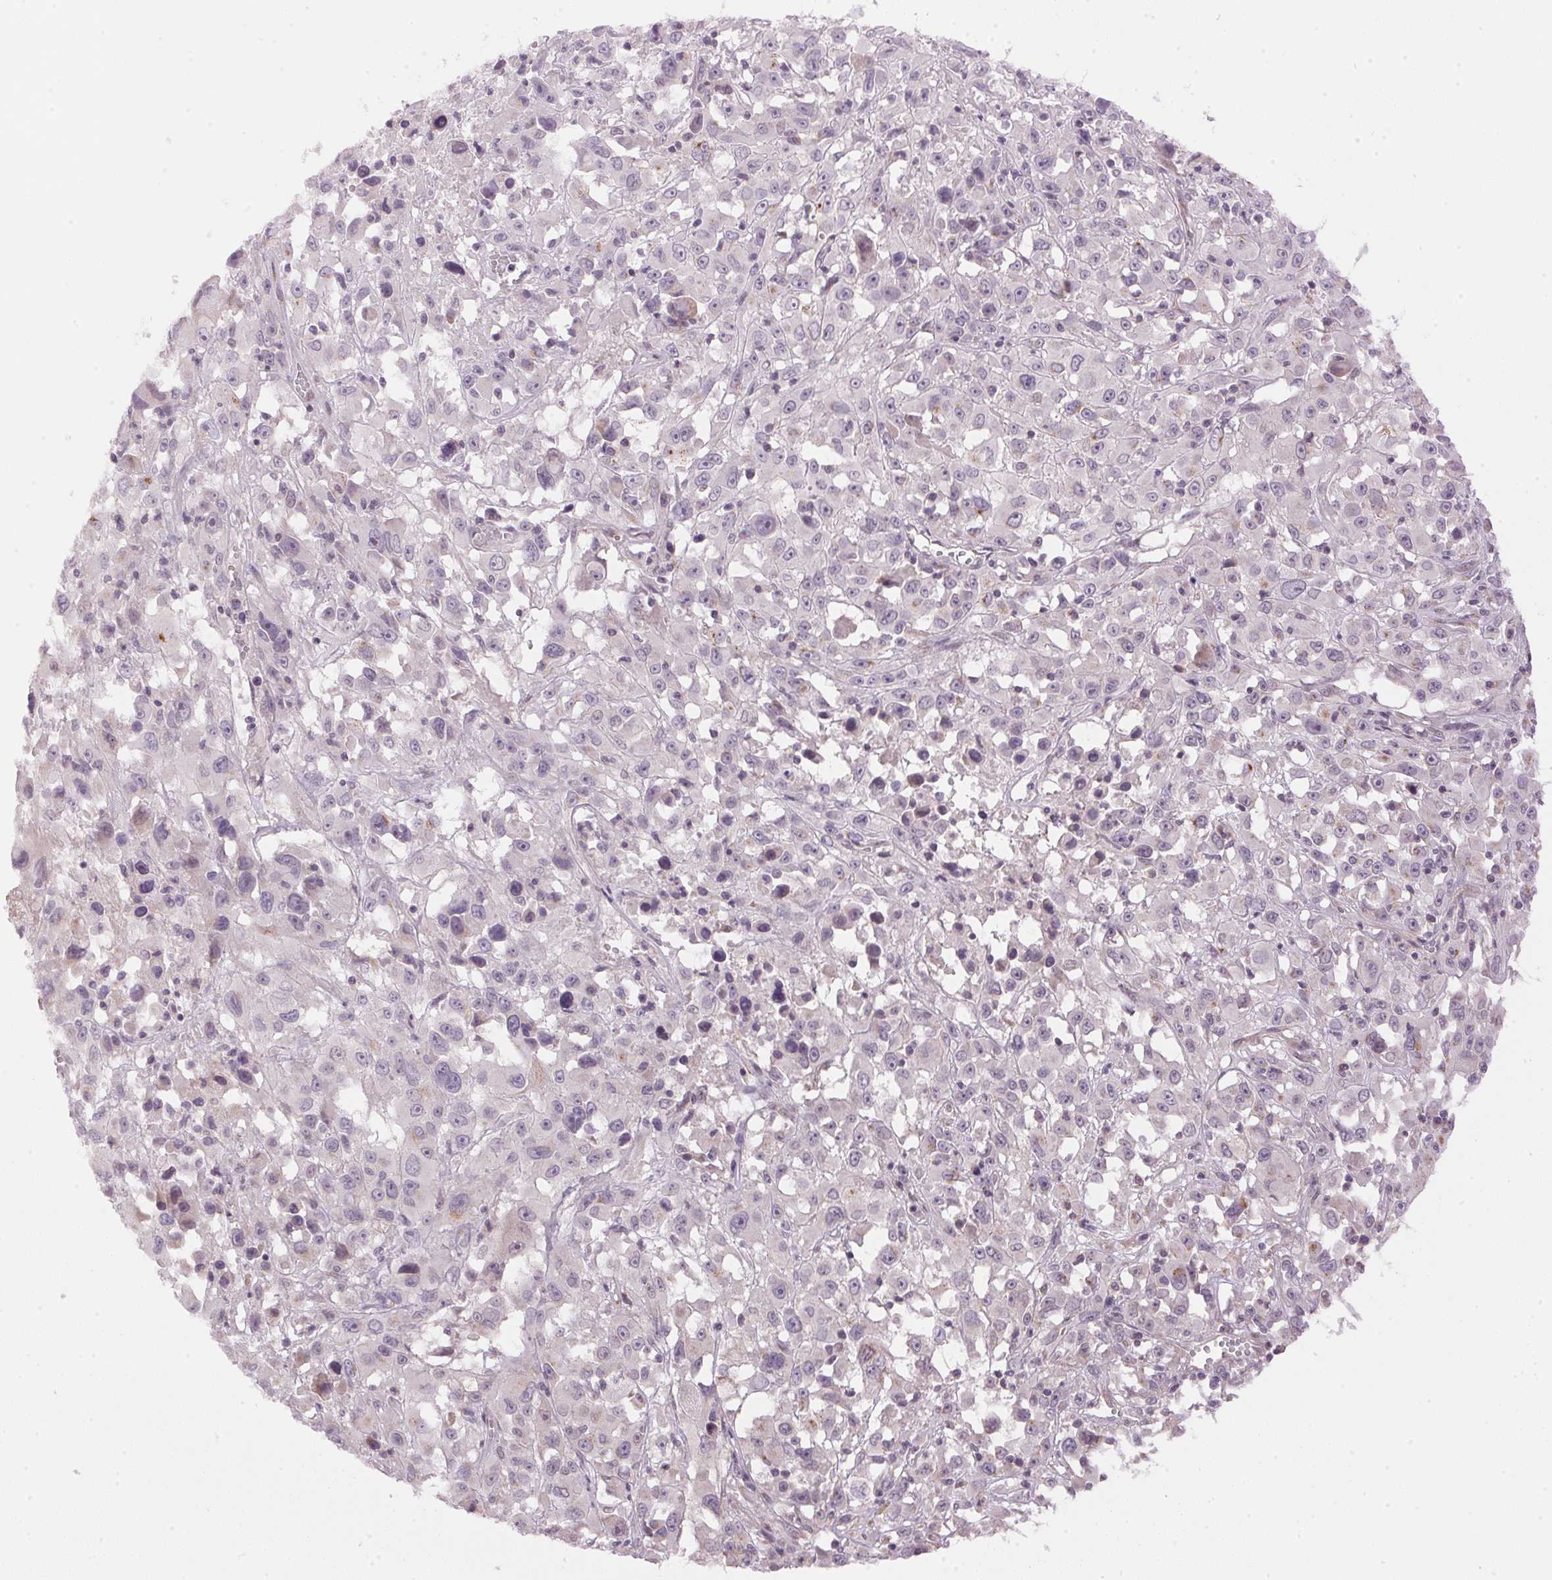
{"staining": {"intensity": "weak", "quantity": "<25%", "location": "cytoplasmic/membranous"}, "tissue": "melanoma", "cell_type": "Tumor cells", "image_type": "cancer", "snomed": [{"axis": "morphology", "description": "Malignant melanoma, Metastatic site"}, {"axis": "topography", "description": "Soft tissue"}], "caption": "IHC of human malignant melanoma (metastatic site) shows no staining in tumor cells. (DAB (3,3'-diaminobenzidine) immunohistochemistry, high magnification).", "gene": "GOLPH3", "patient": {"sex": "male", "age": 50}}